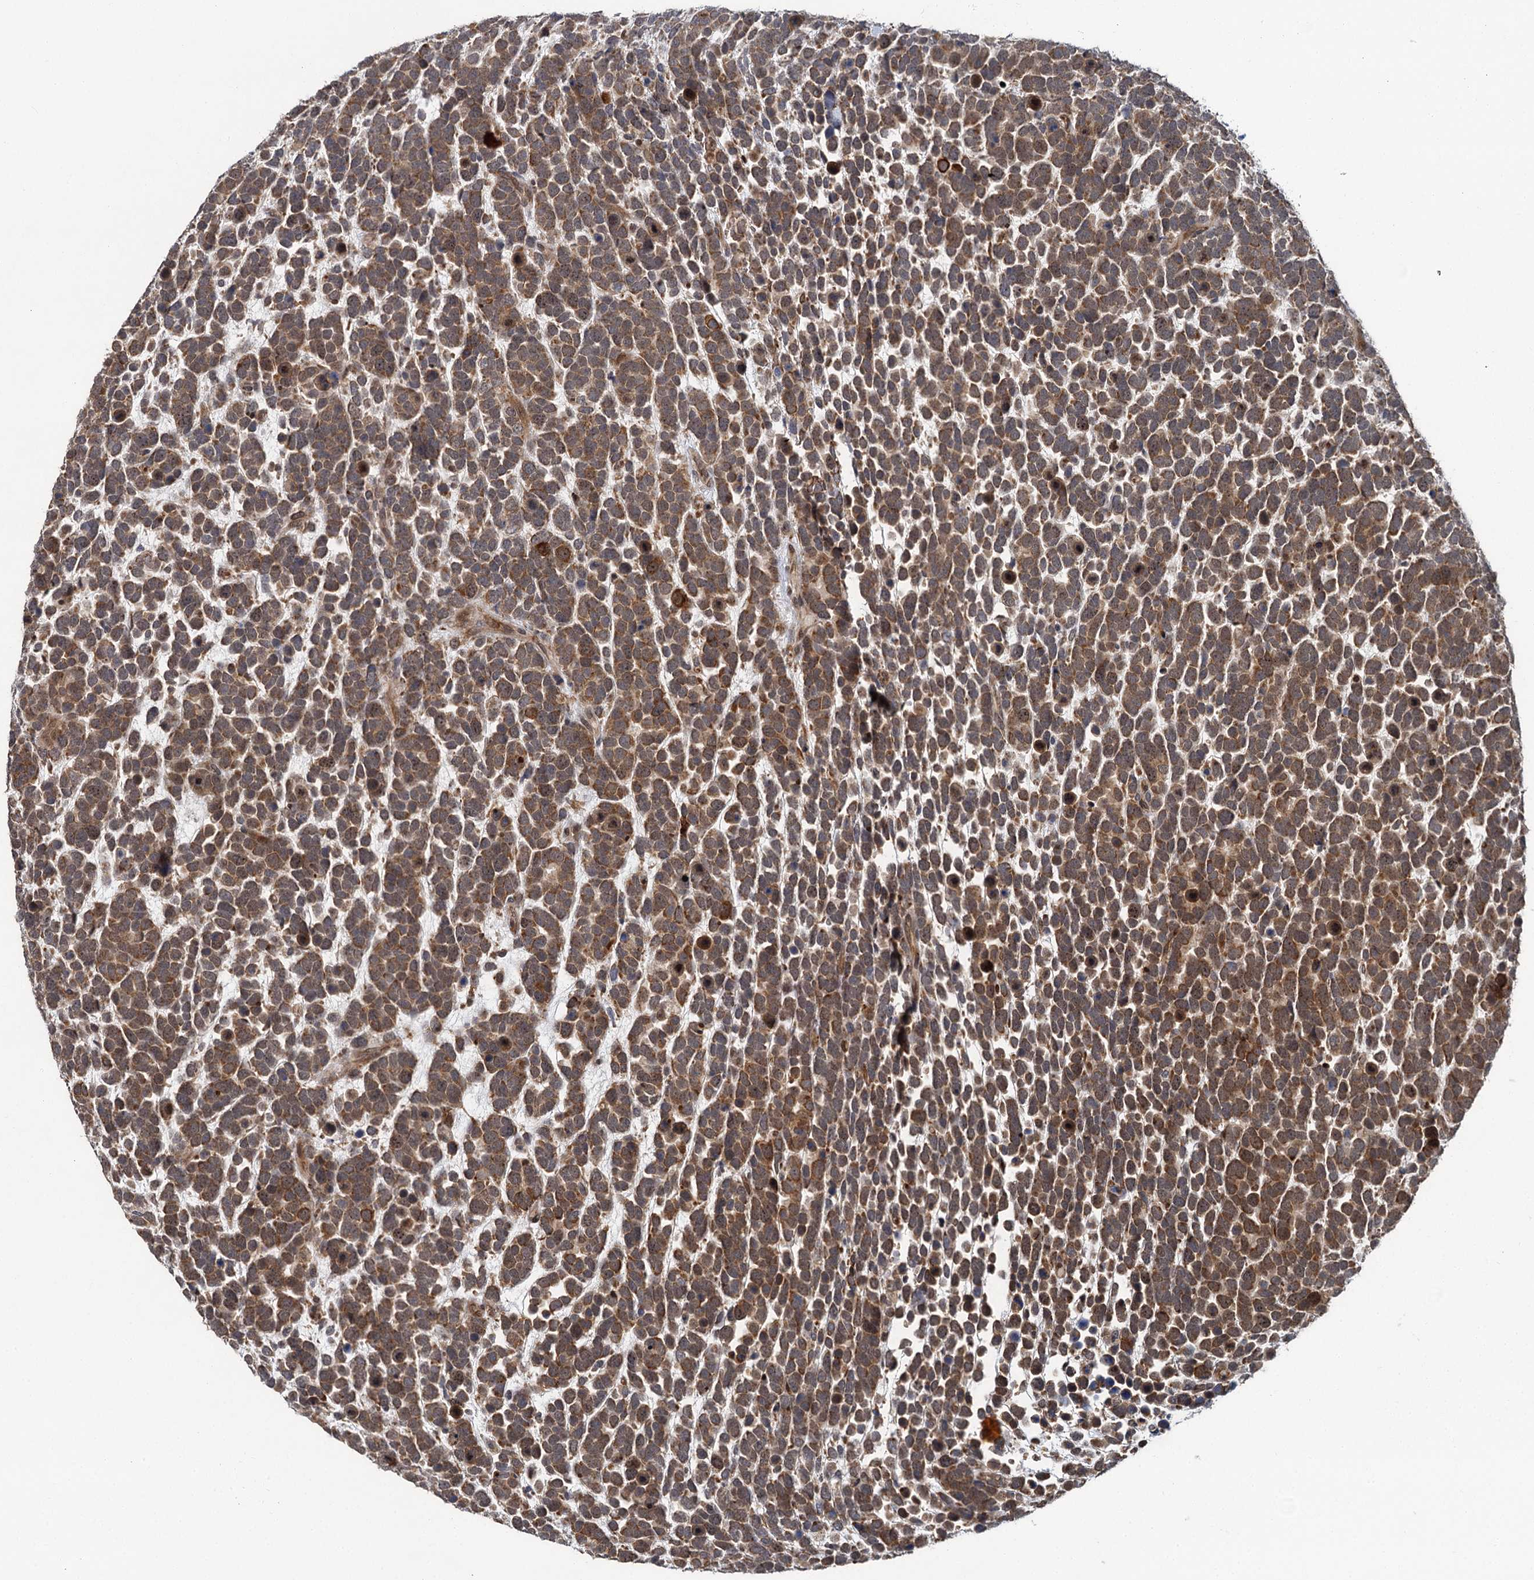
{"staining": {"intensity": "moderate", "quantity": ">75%", "location": "cytoplasmic/membranous"}, "tissue": "urothelial cancer", "cell_type": "Tumor cells", "image_type": "cancer", "snomed": [{"axis": "morphology", "description": "Urothelial carcinoma, High grade"}, {"axis": "topography", "description": "Urinary bladder"}], "caption": "Immunohistochemistry of urothelial carcinoma (high-grade) shows medium levels of moderate cytoplasmic/membranous expression in approximately >75% of tumor cells.", "gene": "APBA2", "patient": {"sex": "female", "age": 82}}